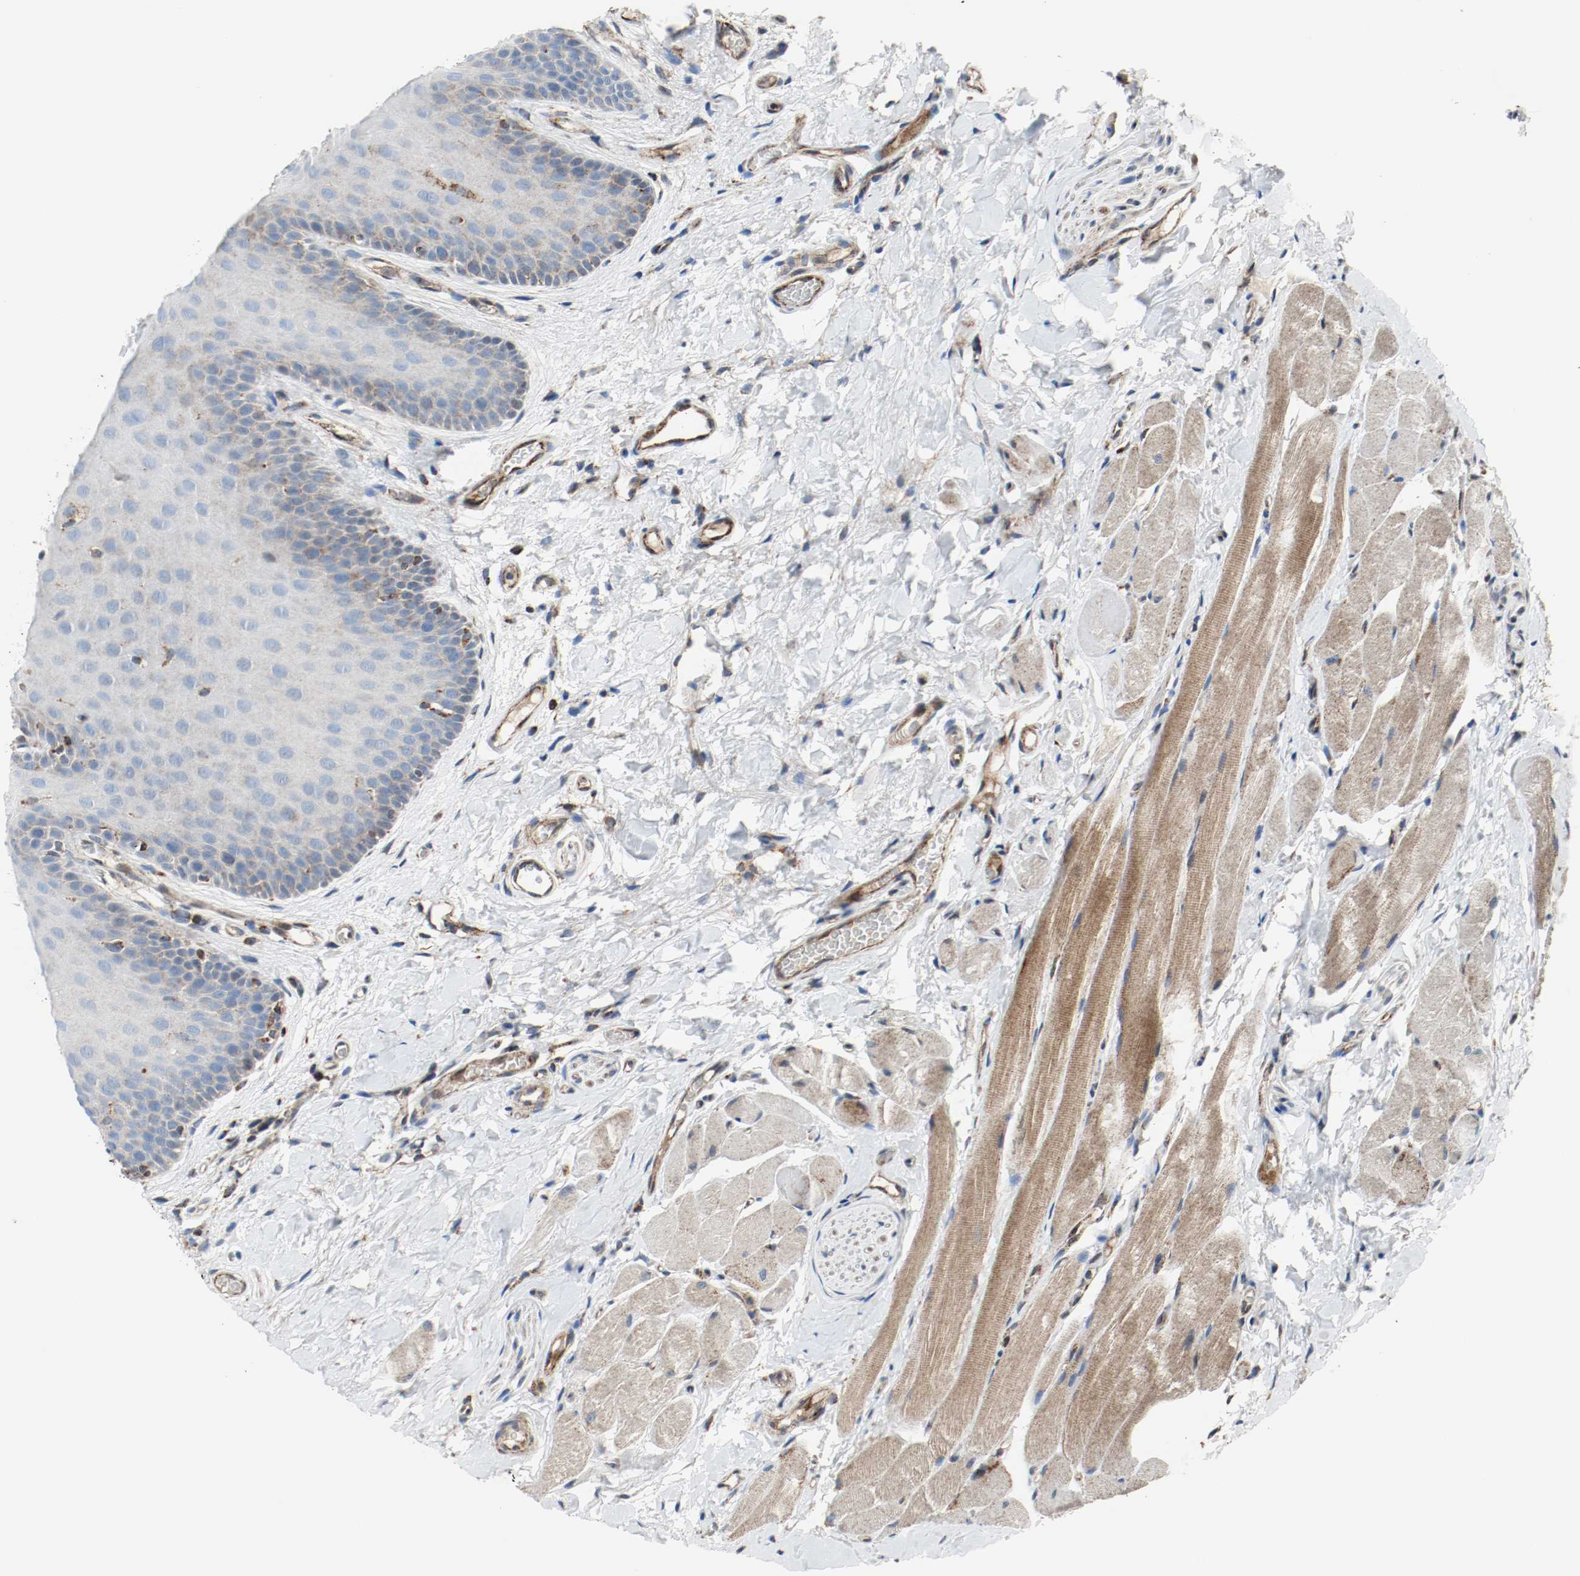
{"staining": {"intensity": "moderate", "quantity": "25%-75%", "location": "cytoplasmic/membranous"}, "tissue": "oral mucosa", "cell_type": "Squamous epithelial cells", "image_type": "normal", "snomed": [{"axis": "morphology", "description": "Normal tissue, NOS"}, {"axis": "topography", "description": "Oral tissue"}], "caption": "Brown immunohistochemical staining in unremarkable human oral mucosa reveals moderate cytoplasmic/membranous positivity in about 25%-75% of squamous epithelial cells.", "gene": "TXNRD1", "patient": {"sex": "male", "age": 54}}